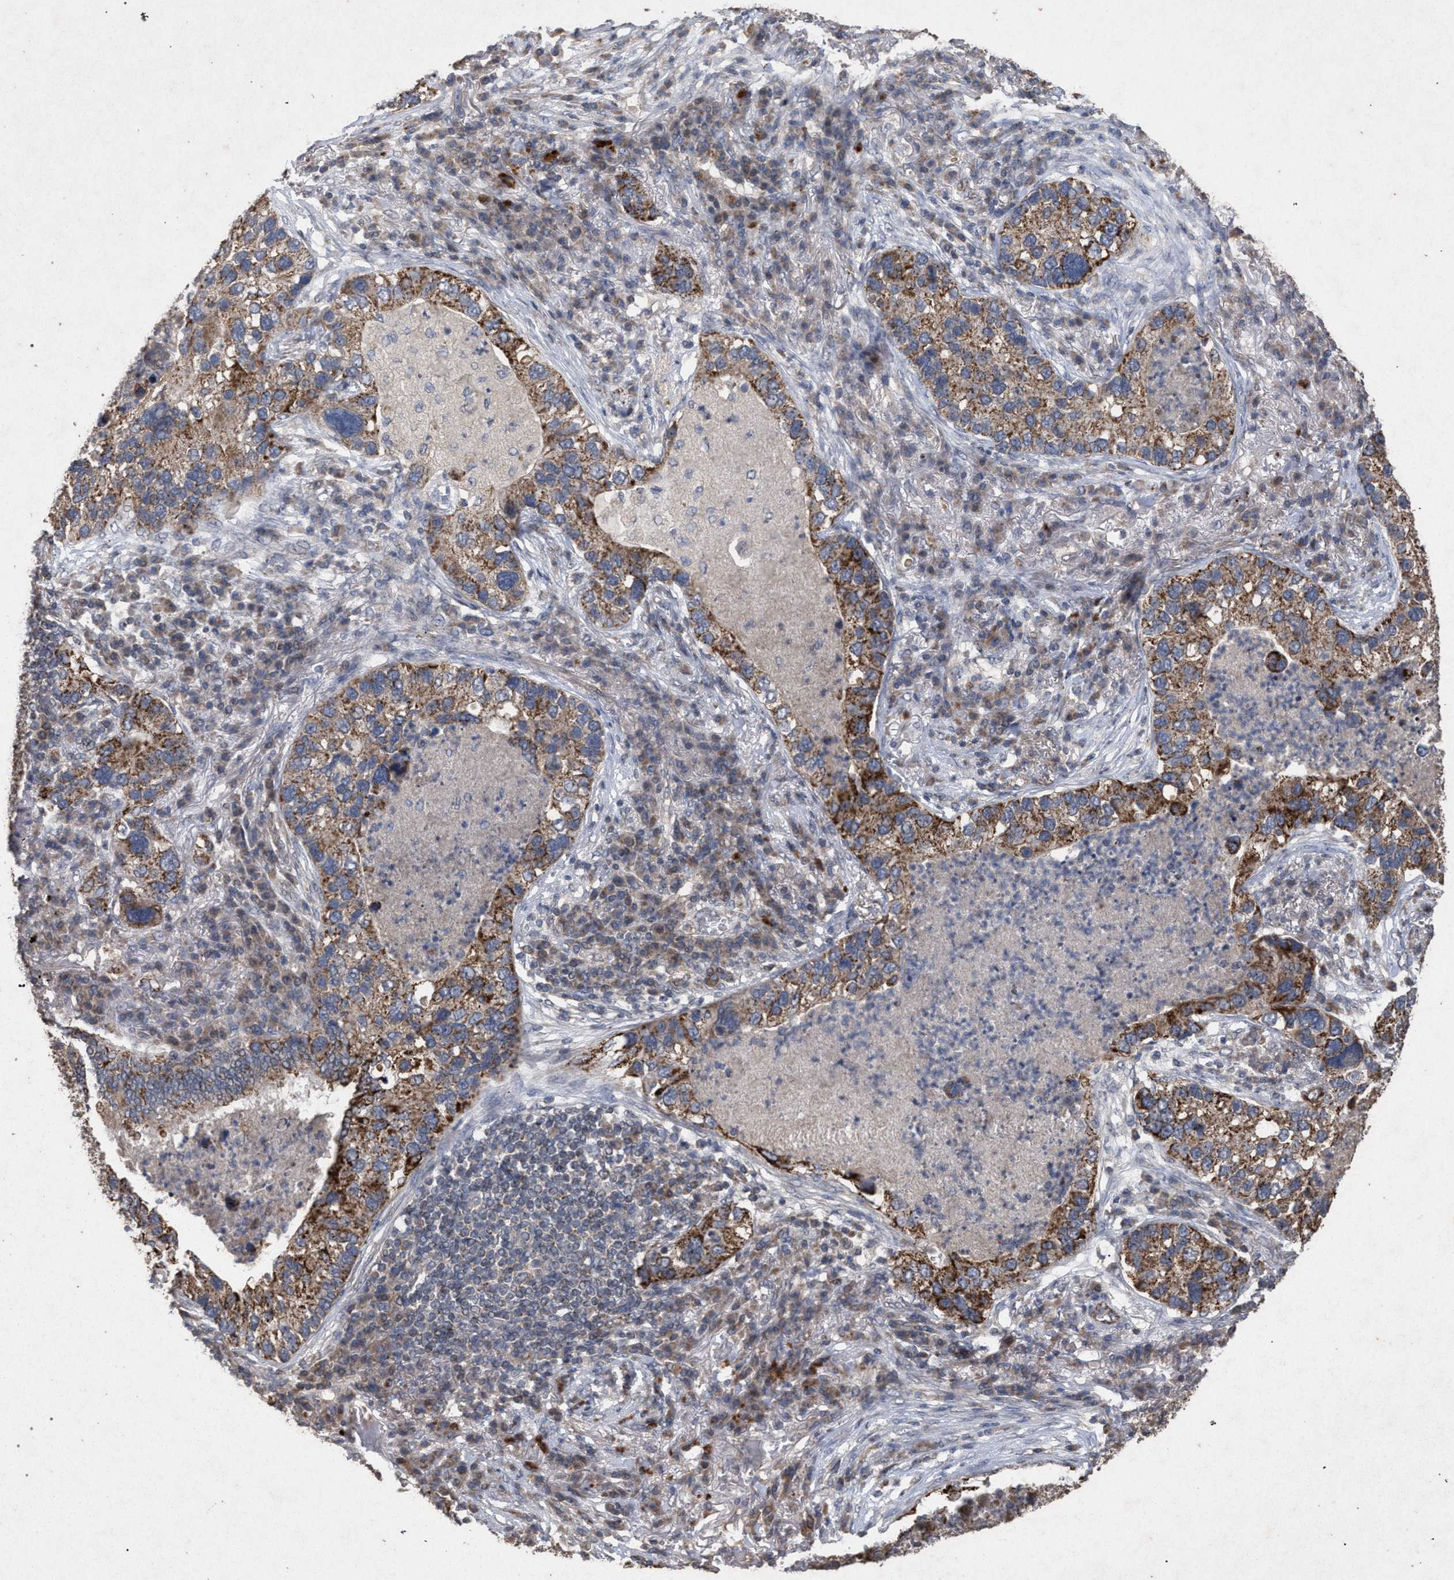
{"staining": {"intensity": "moderate", "quantity": ">75%", "location": "cytoplasmic/membranous"}, "tissue": "lung cancer", "cell_type": "Tumor cells", "image_type": "cancer", "snomed": [{"axis": "morphology", "description": "Normal tissue, NOS"}, {"axis": "morphology", "description": "Adenocarcinoma, NOS"}, {"axis": "topography", "description": "Bronchus"}, {"axis": "topography", "description": "Lung"}], "caption": "A brown stain highlights moderate cytoplasmic/membranous positivity of a protein in lung cancer (adenocarcinoma) tumor cells.", "gene": "PKD2L1", "patient": {"sex": "male", "age": 54}}